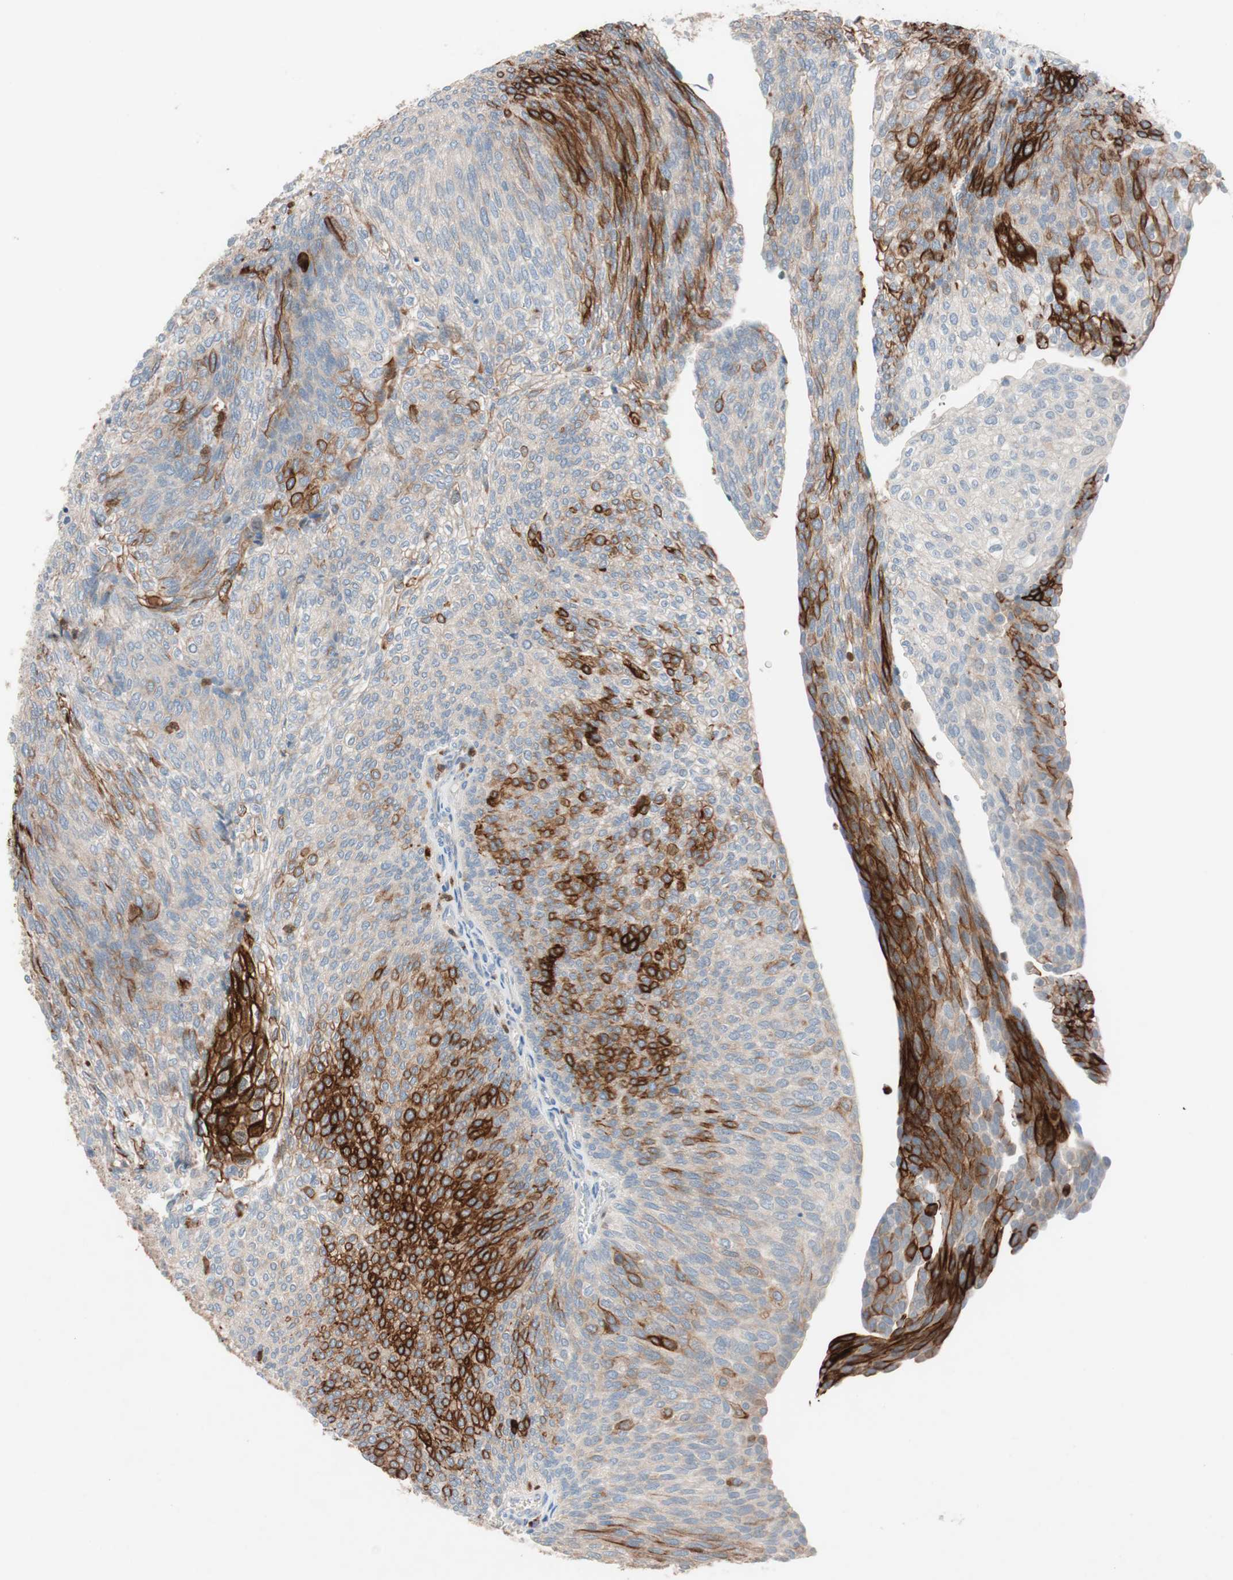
{"staining": {"intensity": "strong", "quantity": "25%-75%", "location": "cytoplasmic/membranous"}, "tissue": "urothelial cancer", "cell_type": "Tumor cells", "image_type": "cancer", "snomed": [{"axis": "morphology", "description": "Urothelial carcinoma, Low grade"}, {"axis": "topography", "description": "Urinary bladder"}], "caption": "This micrograph exhibits immunohistochemistry staining of urothelial cancer, with high strong cytoplasmic/membranous positivity in about 25%-75% of tumor cells.", "gene": "CLEC4D", "patient": {"sex": "female", "age": 79}}